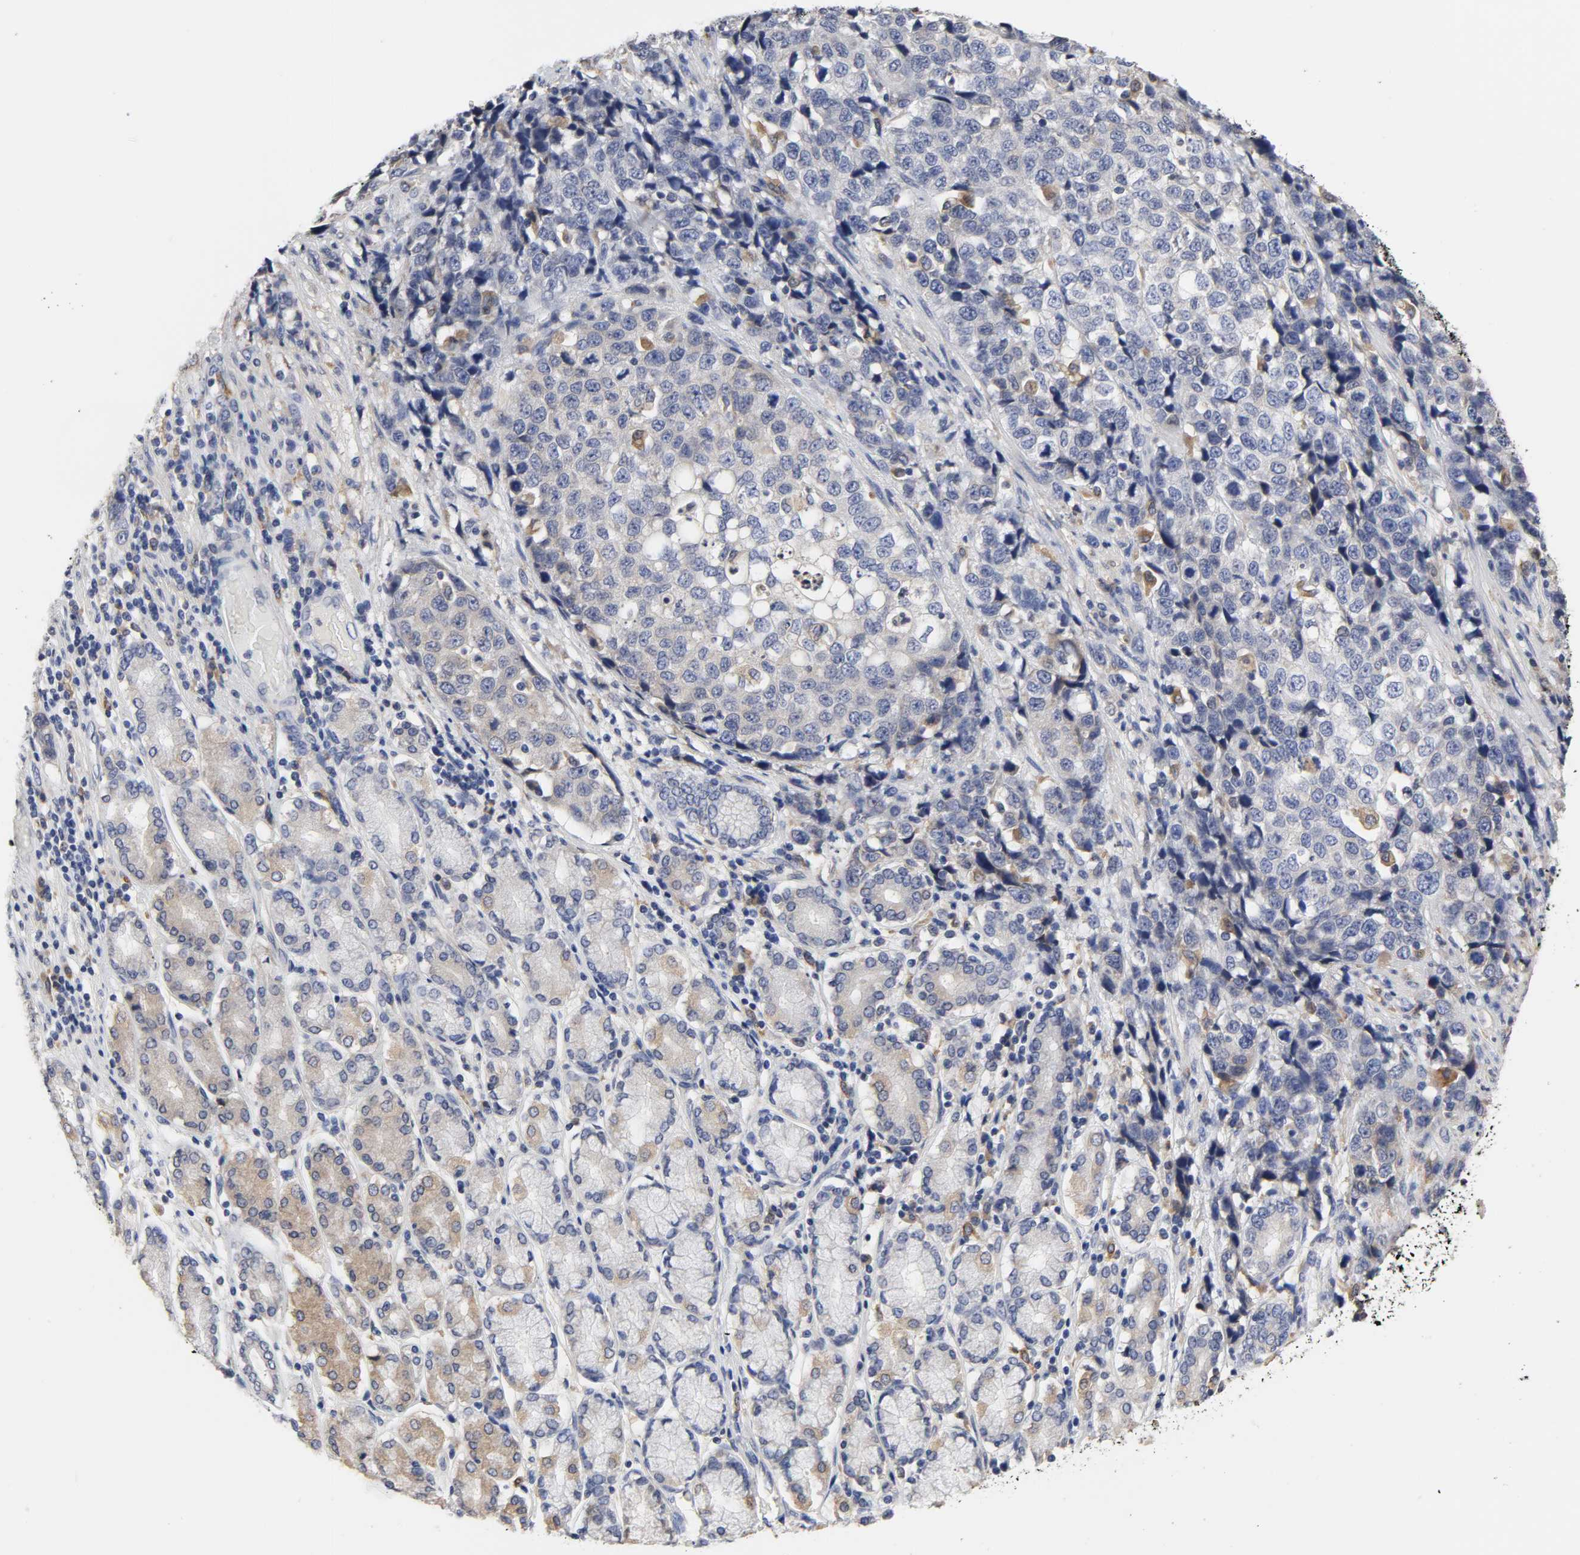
{"staining": {"intensity": "negative", "quantity": "none", "location": "none"}, "tissue": "stomach cancer", "cell_type": "Tumor cells", "image_type": "cancer", "snomed": [{"axis": "morphology", "description": "Normal tissue, NOS"}, {"axis": "morphology", "description": "Adenocarcinoma, NOS"}, {"axis": "topography", "description": "Stomach"}], "caption": "High power microscopy micrograph of an IHC image of stomach cancer, revealing no significant expression in tumor cells.", "gene": "HCK", "patient": {"sex": "male", "age": 48}}